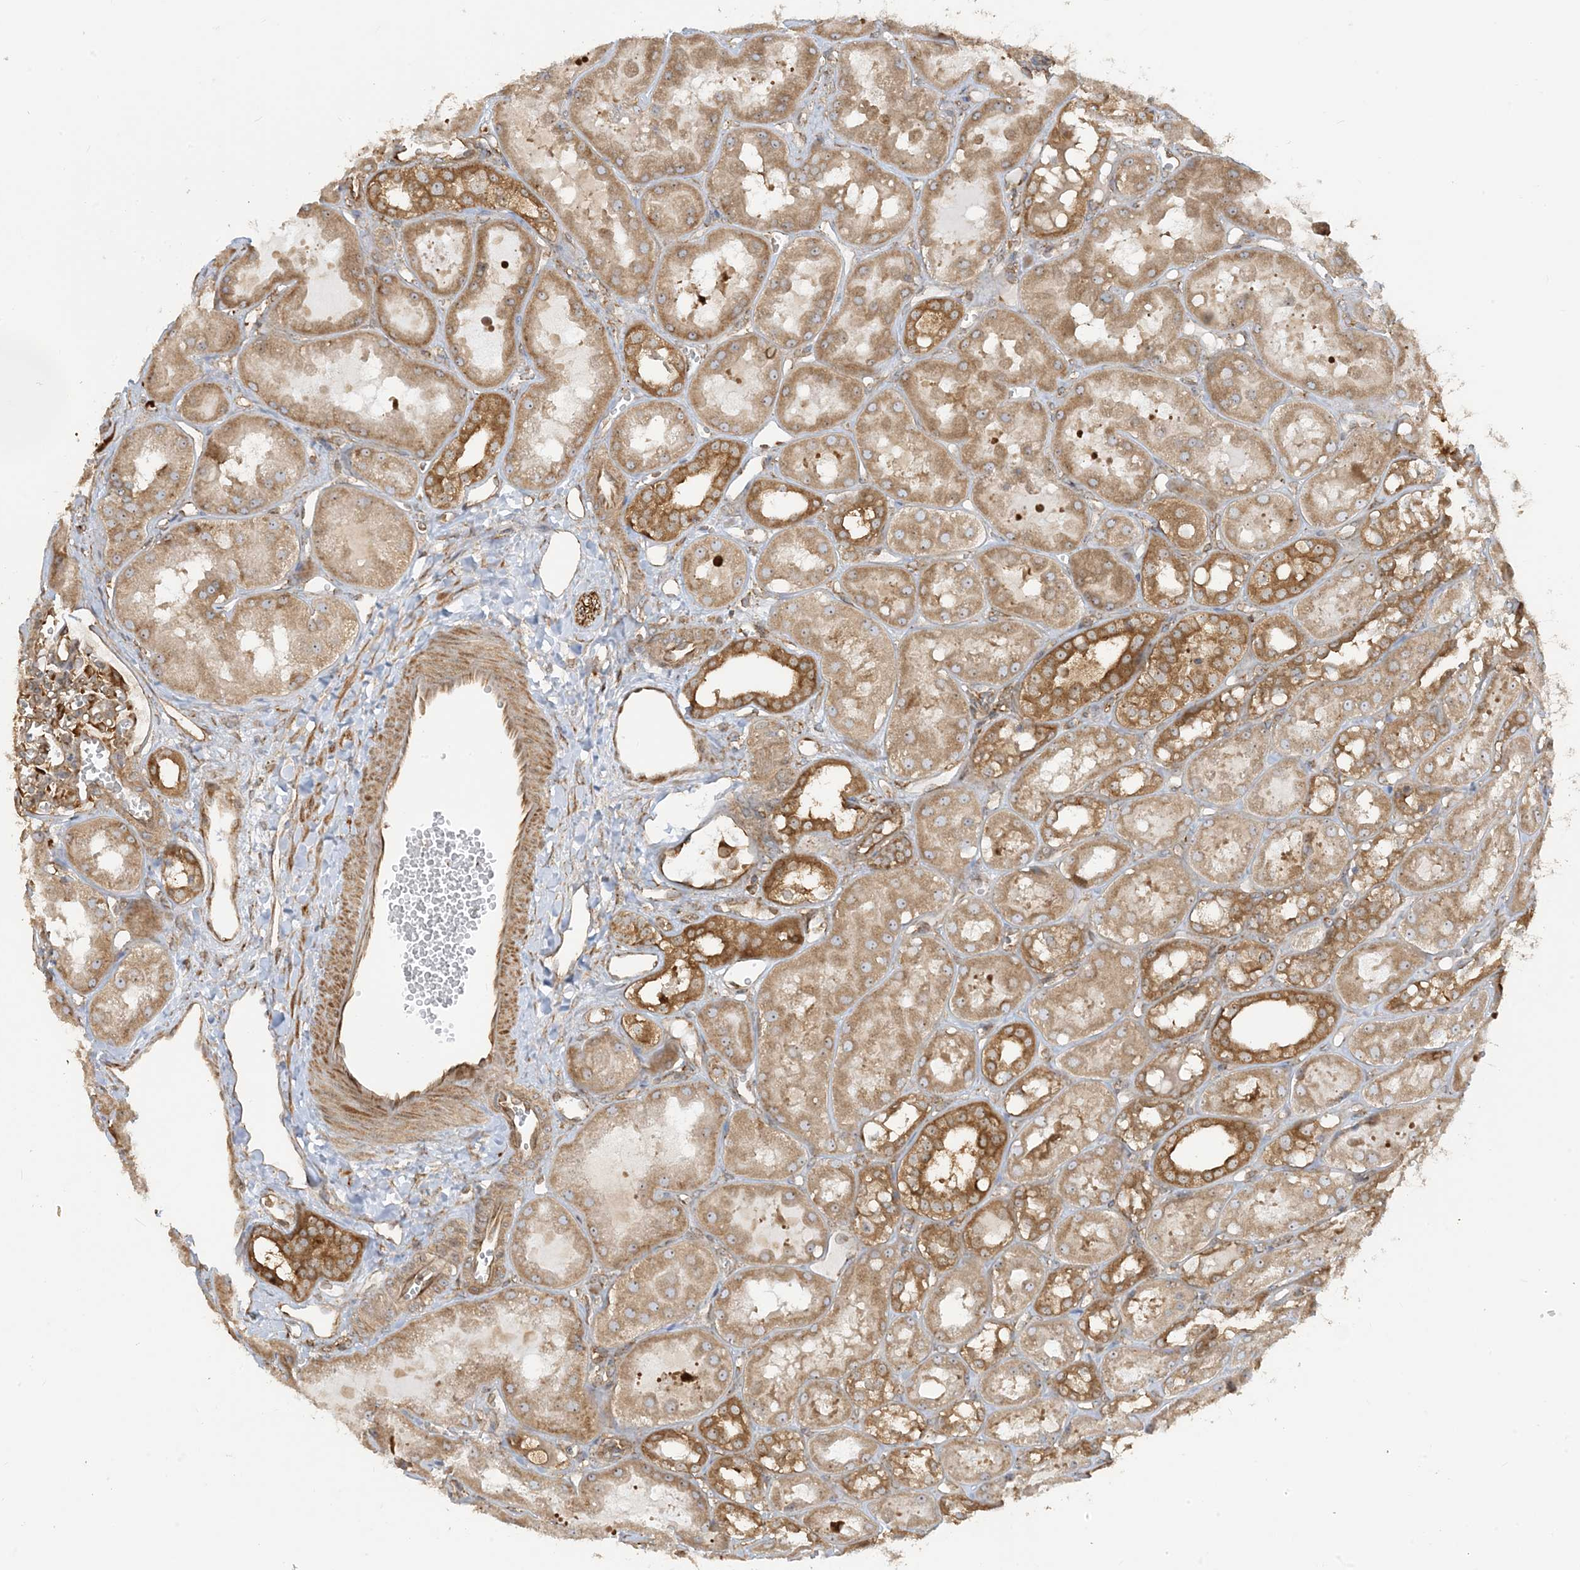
{"staining": {"intensity": "moderate", "quantity": ">75%", "location": "cytoplasmic/membranous"}, "tissue": "kidney", "cell_type": "Cells in glomeruli", "image_type": "normal", "snomed": [{"axis": "morphology", "description": "Normal tissue, NOS"}, {"axis": "topography", "description": "Kidney"}], "caption": "A brown stain highlights moderate cytoplasmic/membranous positivity of a protein in cells in glomeruli of unremarkable human kidney. (DAB IHC with brightfield microscopy, high magnification).", "gene": "SRP72", "patient": {"sex": "male", "age": 16}}